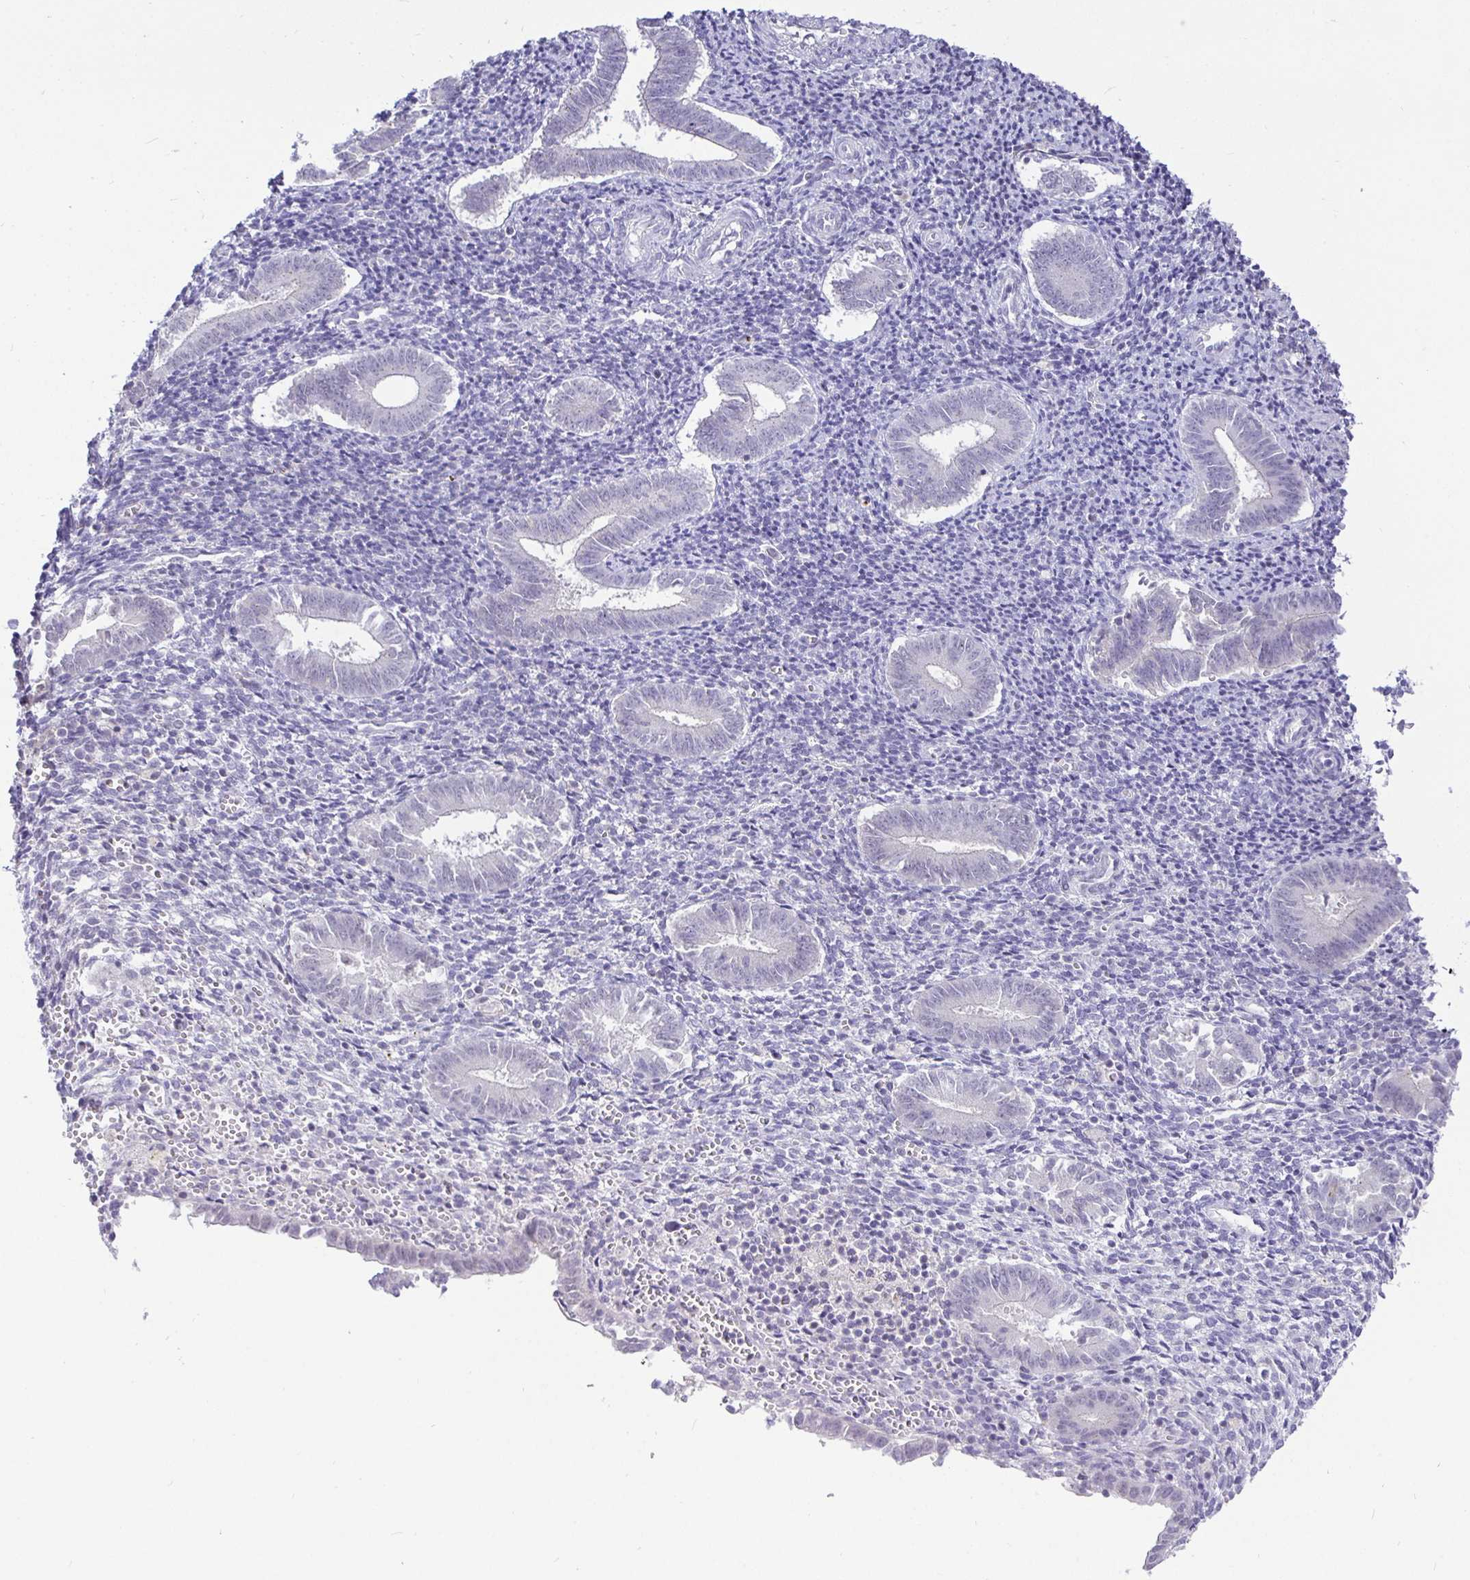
{"staining": {"intensity": "negative", "quantity": "none", "location": "none"}, "tissue": "endometrium", "cell_type": "Cells in endometrial stroma", "image_type": "normal", "snomed": [{"axis": "morphology", "description": "Normal tissue, NOS"}, {"axis": "topography", "description": "Endometrium"}], "caption": "Endometrium stained for a protein using IHC demonstrates no positivity cells in endometrial stroma.", "gene": "EZHIP", "patient": {"sex": "female", "age": 25}}